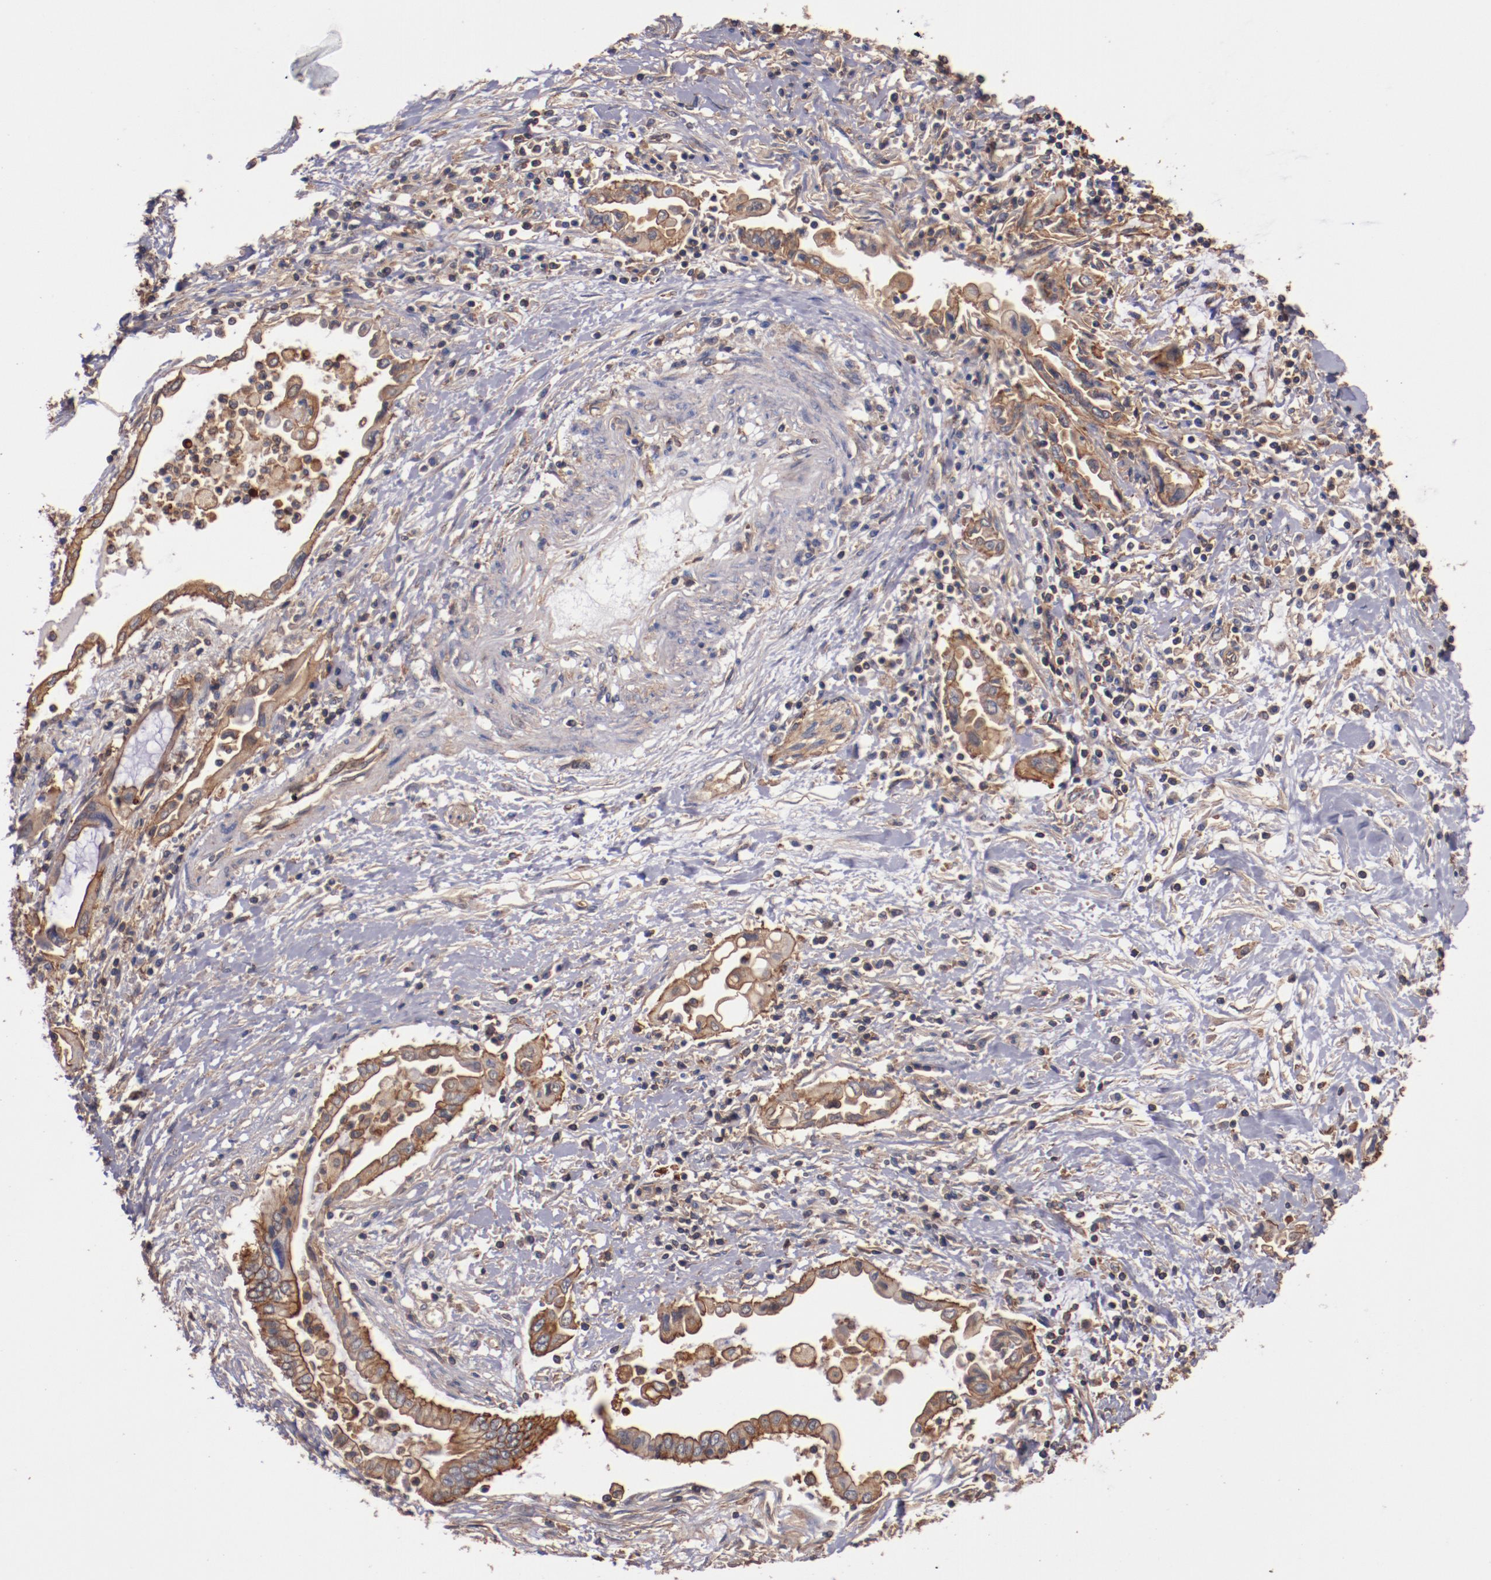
{"staining": {"intensity": "strong", "quantity": ">75%", "location": "cytoplasmic/membranous"}, "tissue": "pancreatic cancer", "cell_type": "Tumor cells", "image_type": "cancer", "snomed": [{"axis": "morphology", "description": "Adenocarcinoma, NOS"}, {"axis": "topography", "description": "Pancreas"}], "caption": "IHC (DAB) staining of human pancreatic cancer shows strong cytoplasmic/membranous protein positivity in approximately >75% of tumor cells.", "gene": "TMOD3", "patient": {"sex": "female", "age": 57}}